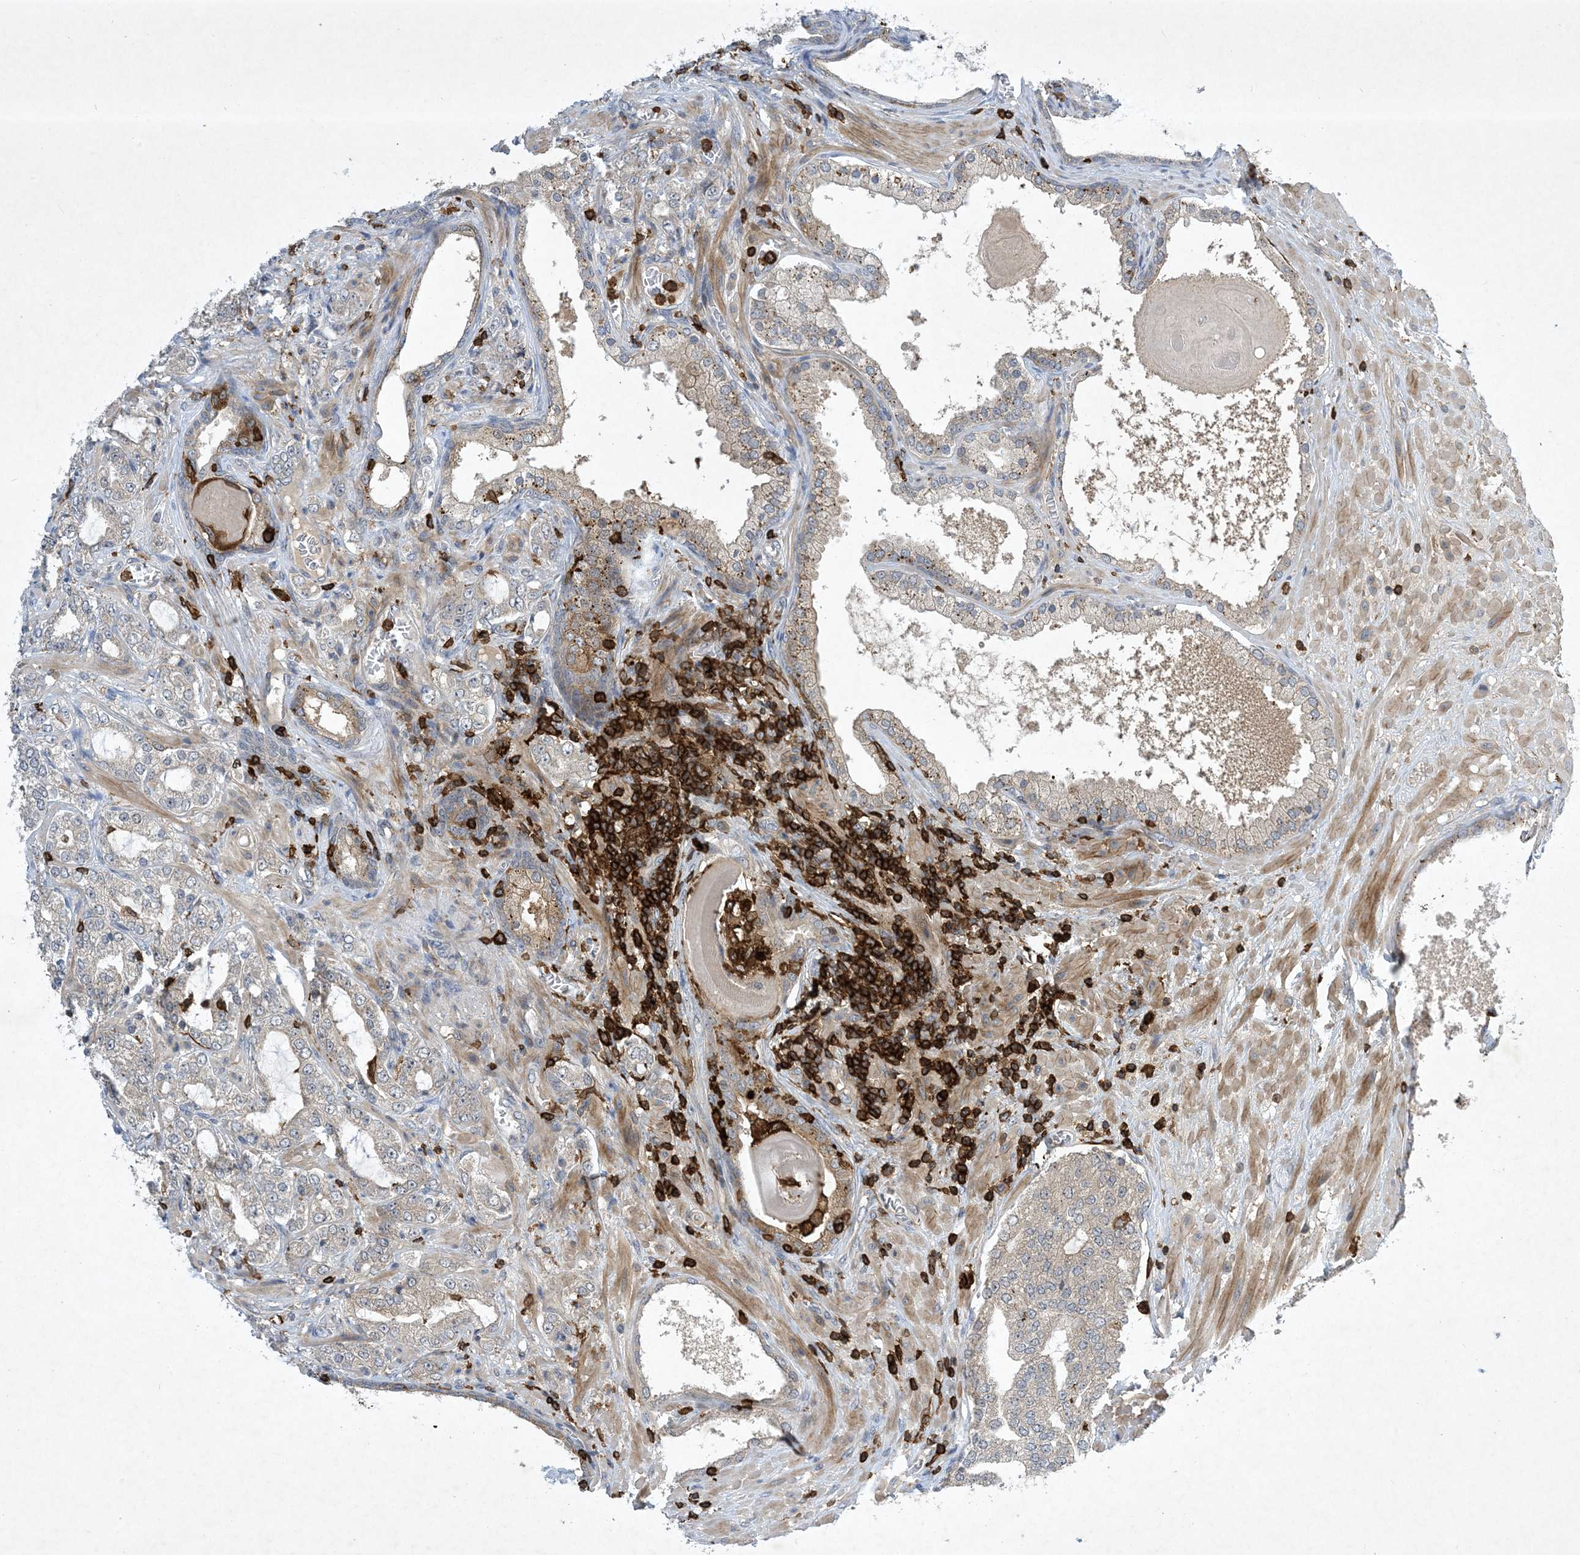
{"staining": {"intensity": "negative", "quantity": "none", "location": "none"}, "tissue": "prostate cancer", "cell_type": "Tumor cells", "image_type": "cancer", "snomed": [{"axis": "morphology", "description": "Adenocarcinoma, High grade"}, {"axis": "topography", "description": "Prostate"}], "caption": "A histopathology image of prostate high-grade adenocarcinoma stained for a protein reveals no brown staining in tumor cells.", "gene": "AK9", "patient": {"sex": "male", "age": 64}}